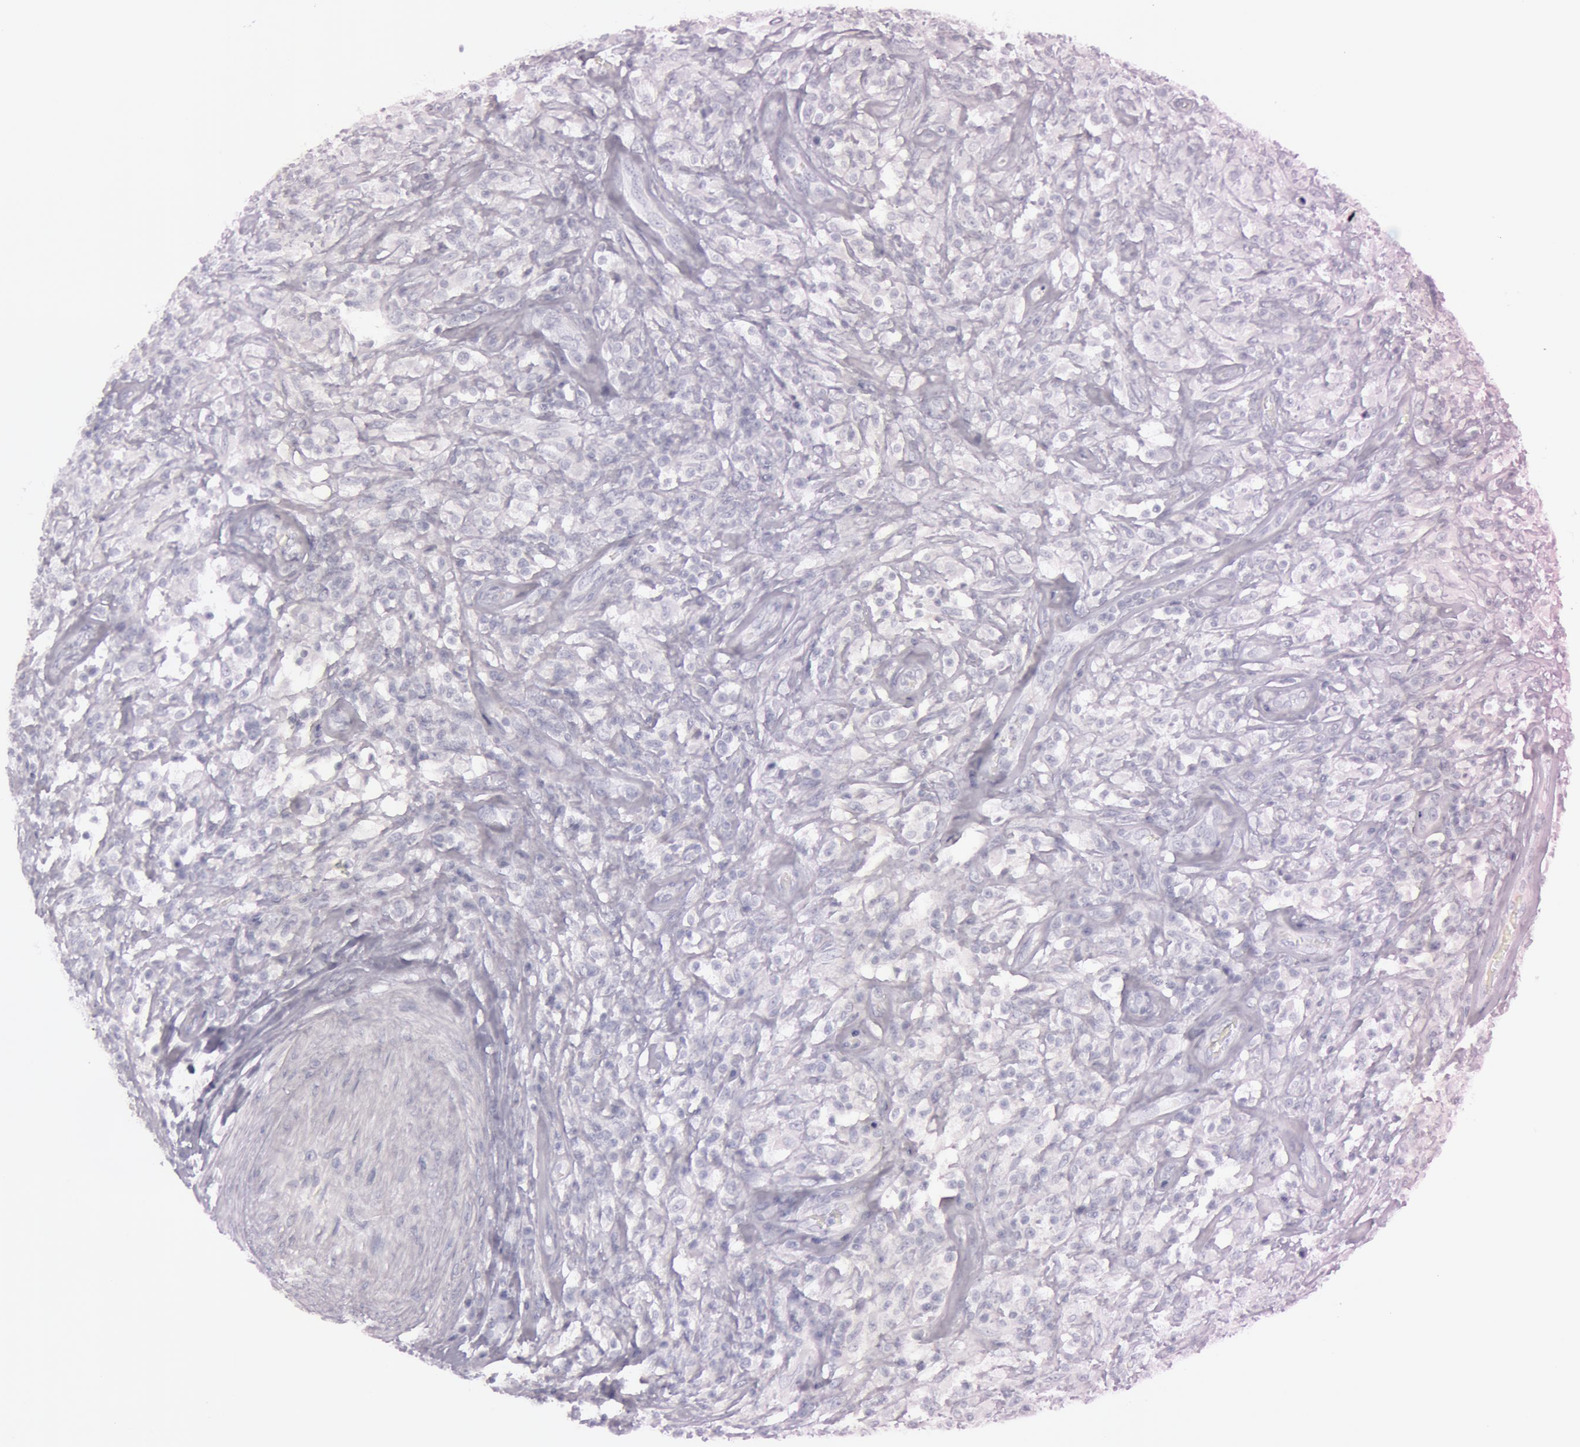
{"staining": {"intensity": "negative", "quantity": "none", "location": "none"}, "tissue": "testis cancer", "cell_type": "Tumor cells", "image_type": "cancer", "snomed": [{"axis": "morphology", "description": "Seminoma, NOS"}, {"axis": "topography", "description": "Testis"}], "caption": "High power microscopy micrograph of an immunohistochemistry photomicrograph of testis cancer, revealing no significant staining in tumor cells.", "gene": "S100A7", "patient": {"sex": "male", "age": 34}}